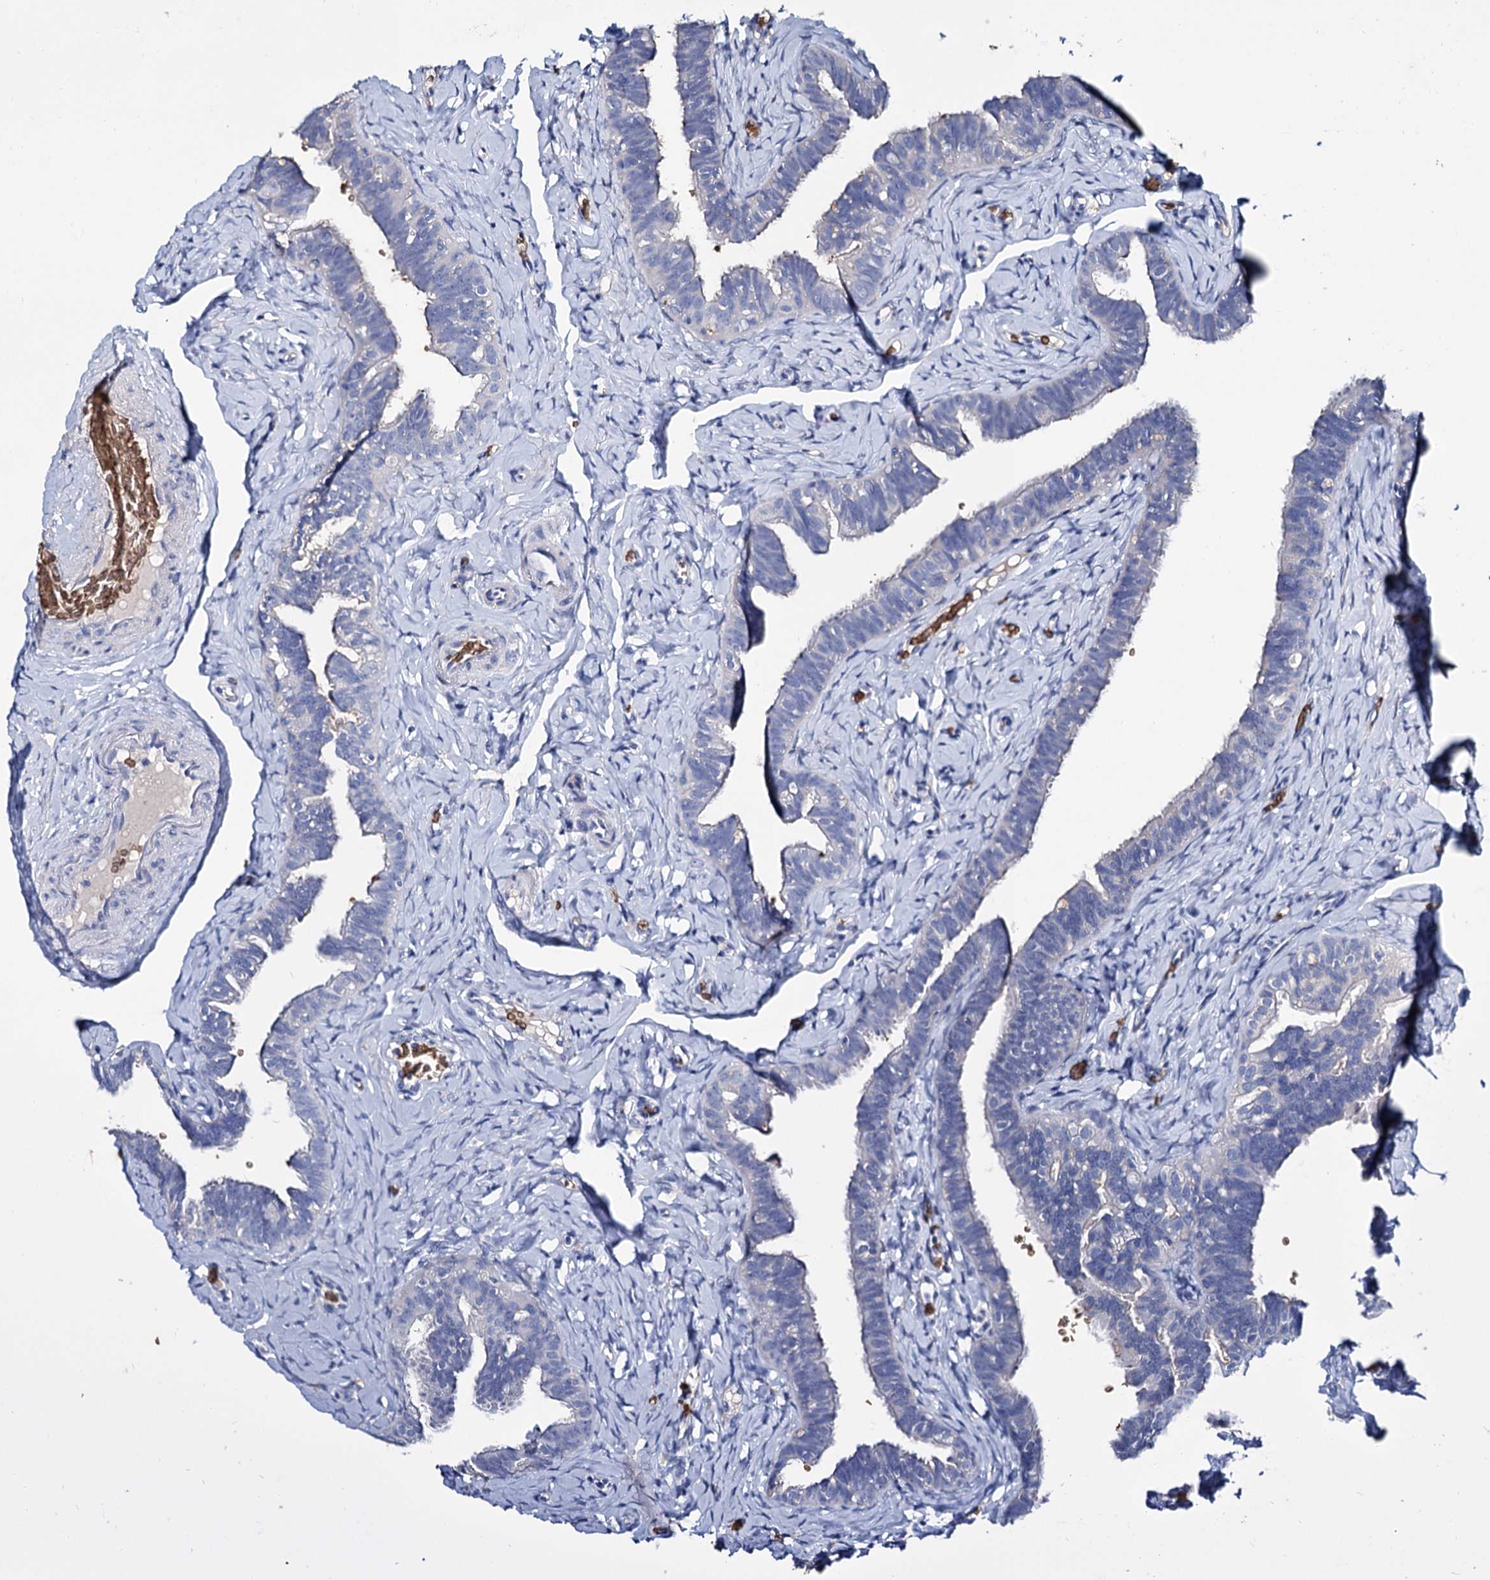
{"staining": {"intensity": "strong", "quantity": "<25%", "location": "cytoplasmic/membranous"}, "tissue": "fallopian tube", "cell_type": "Glandular cells", "image_type": "normal", "snomed": [{"axis": "morphology", "description": "Normal tissue, NOS"}, {"axis": "topography", "description": "Fallopian tube"}], "caption": "Immunohistochemistry (IHC) (DAB) staining of unremarkable fallopian tube exhibits strong cytoplasmic/membranous protein staining in approximately <25% of glandular cells.", "gene": "RPUSD3", "patient": {"sex": "female", "age": 39}}